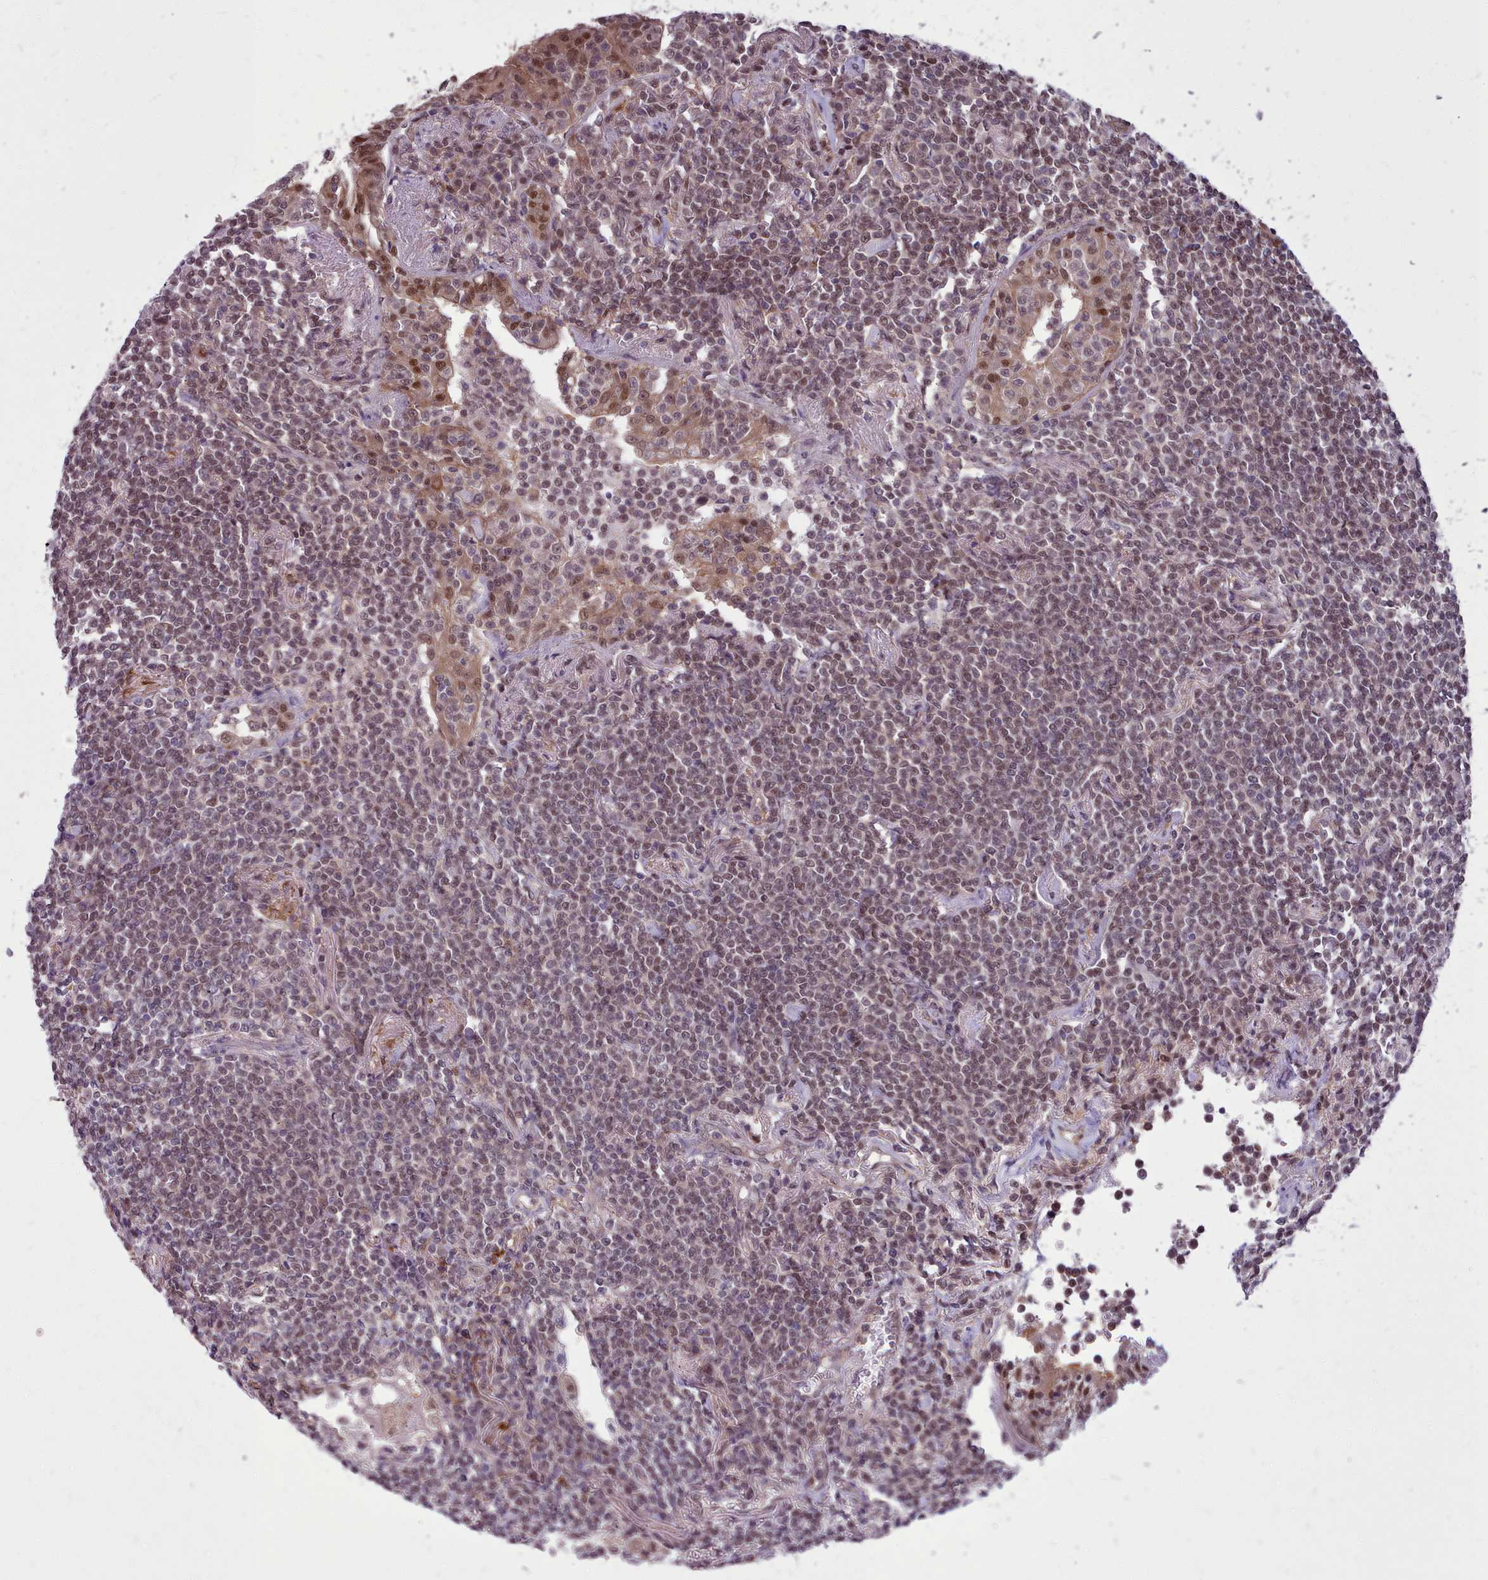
{"staining": {"intensity": "weak", "quantity": "25%-75%", "location": "nuclear"}, "tissue": "lymphoma", "cell_type": "Tumor cells", "image_type": "cancer", "snomed": [{"axis": "morphology", "description": "Malignant lymphoma, non-Hodgkin's type, Low grade"}, {"axis": "topography", "description": "Lung"}], "caption": "Lymphoma stained for a protein displays weak nuclear positivity in tumor cells.", "gene": "AHCY", "patient": {"sex": "female", "age": 71}}